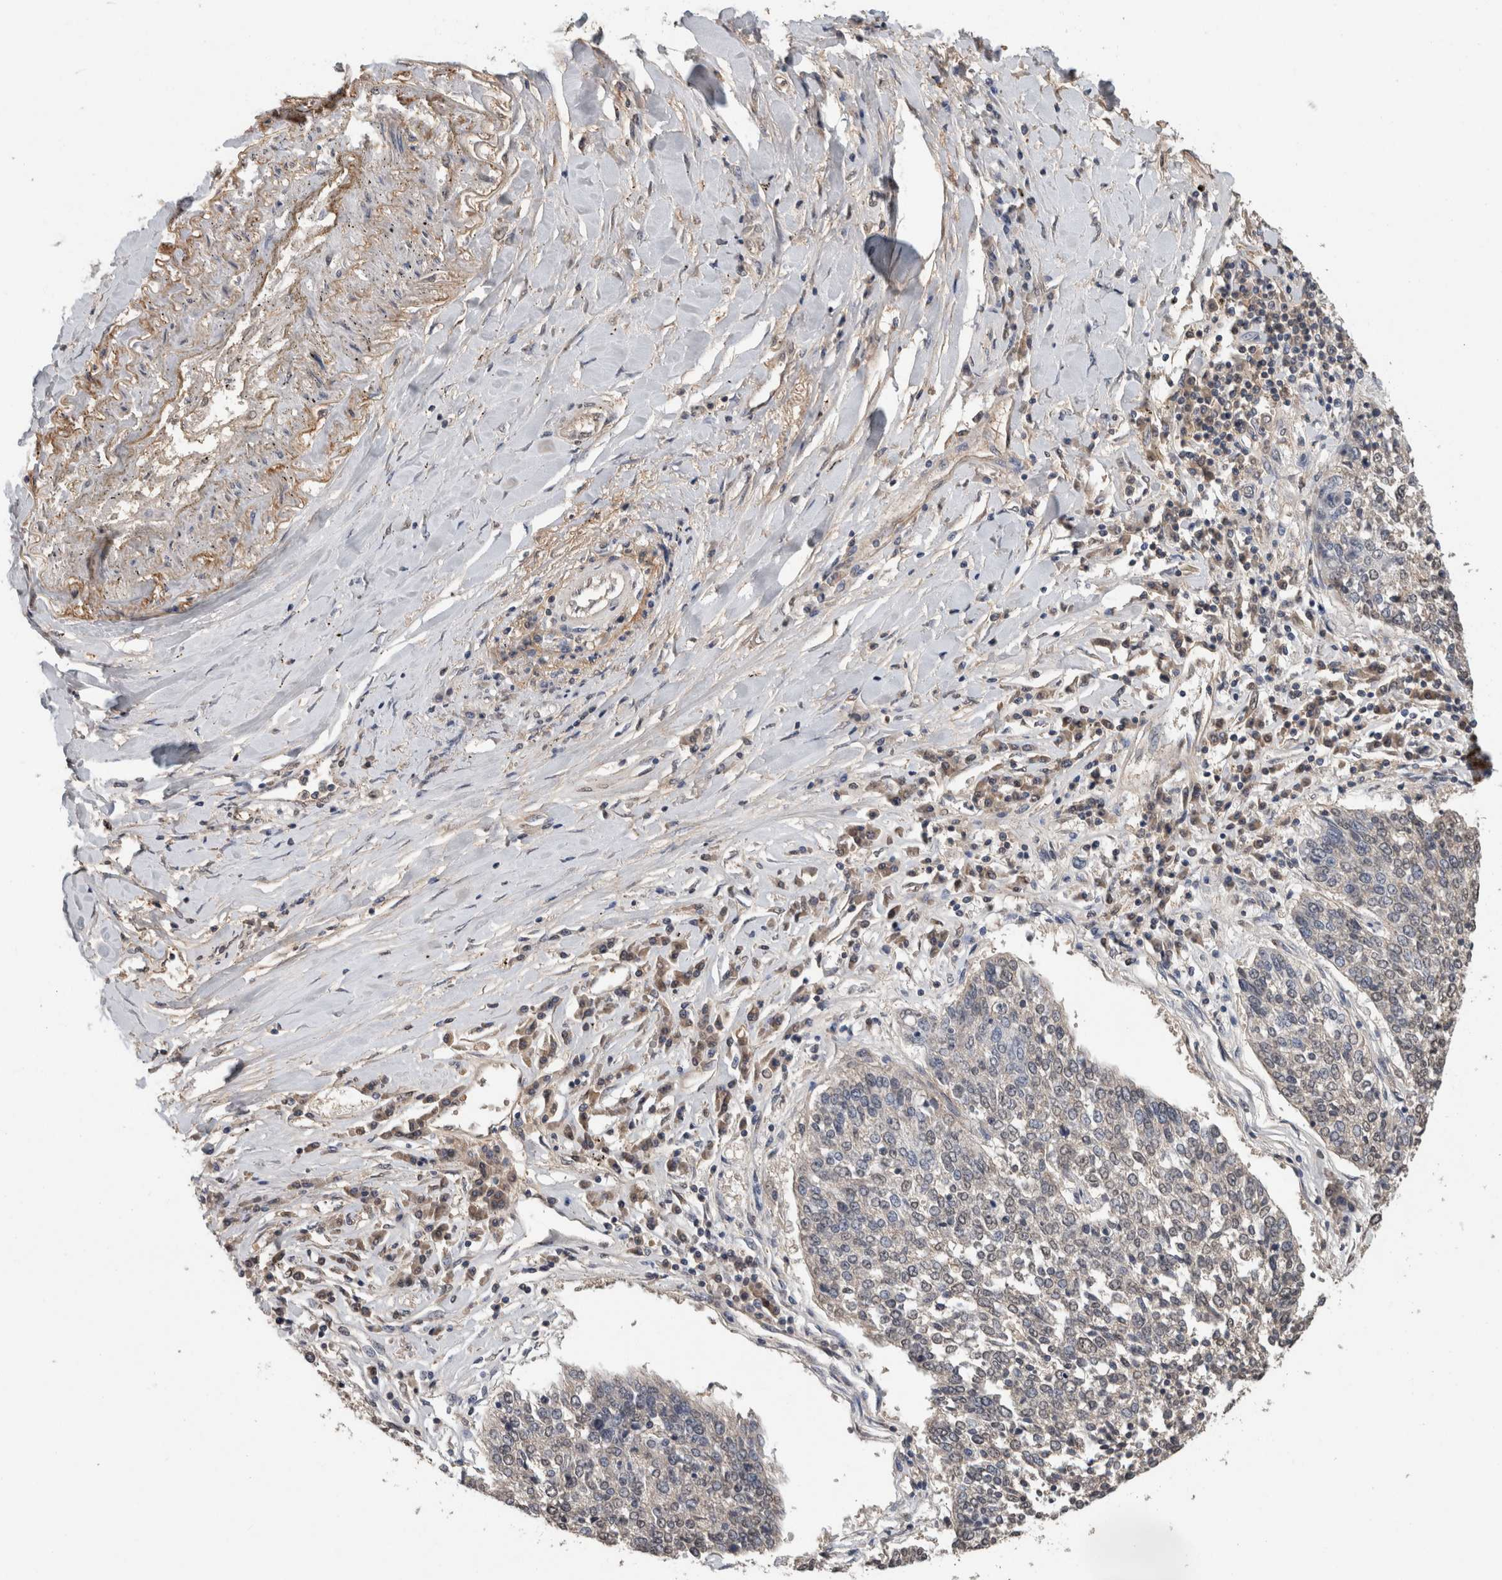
{"staining": {"intensity": "negative", "quantity": "none", "location": "none"}, "tissue": "lung cancer", "cell_type": "Tumor cells", "image_type": "cancer", "snomed": [{"axis": "morphology", "description": "Normal tissue, NOS"}, {"axis": "morphology", "description": "Squamous cell carcinoma, NOS"}, {"axis": "topography", "description": "Cartilage tissue"}, {"axis": "topography", "description": "Bronchus"}, {"axis": "topography", "description": "Lung"}, {"axis": "topography", "description": "Peripheral nerve tissue"}], "caption": "The photomicrograph reveals no significant staining in tumor cells of squamous cell carcinoma (lung). (DAB immunohistochemistry (IHC) visualized using brightfield microscopy, high magnification).", "gene": "LTBP1", "patient": {"sex": "female", "age": 49}}